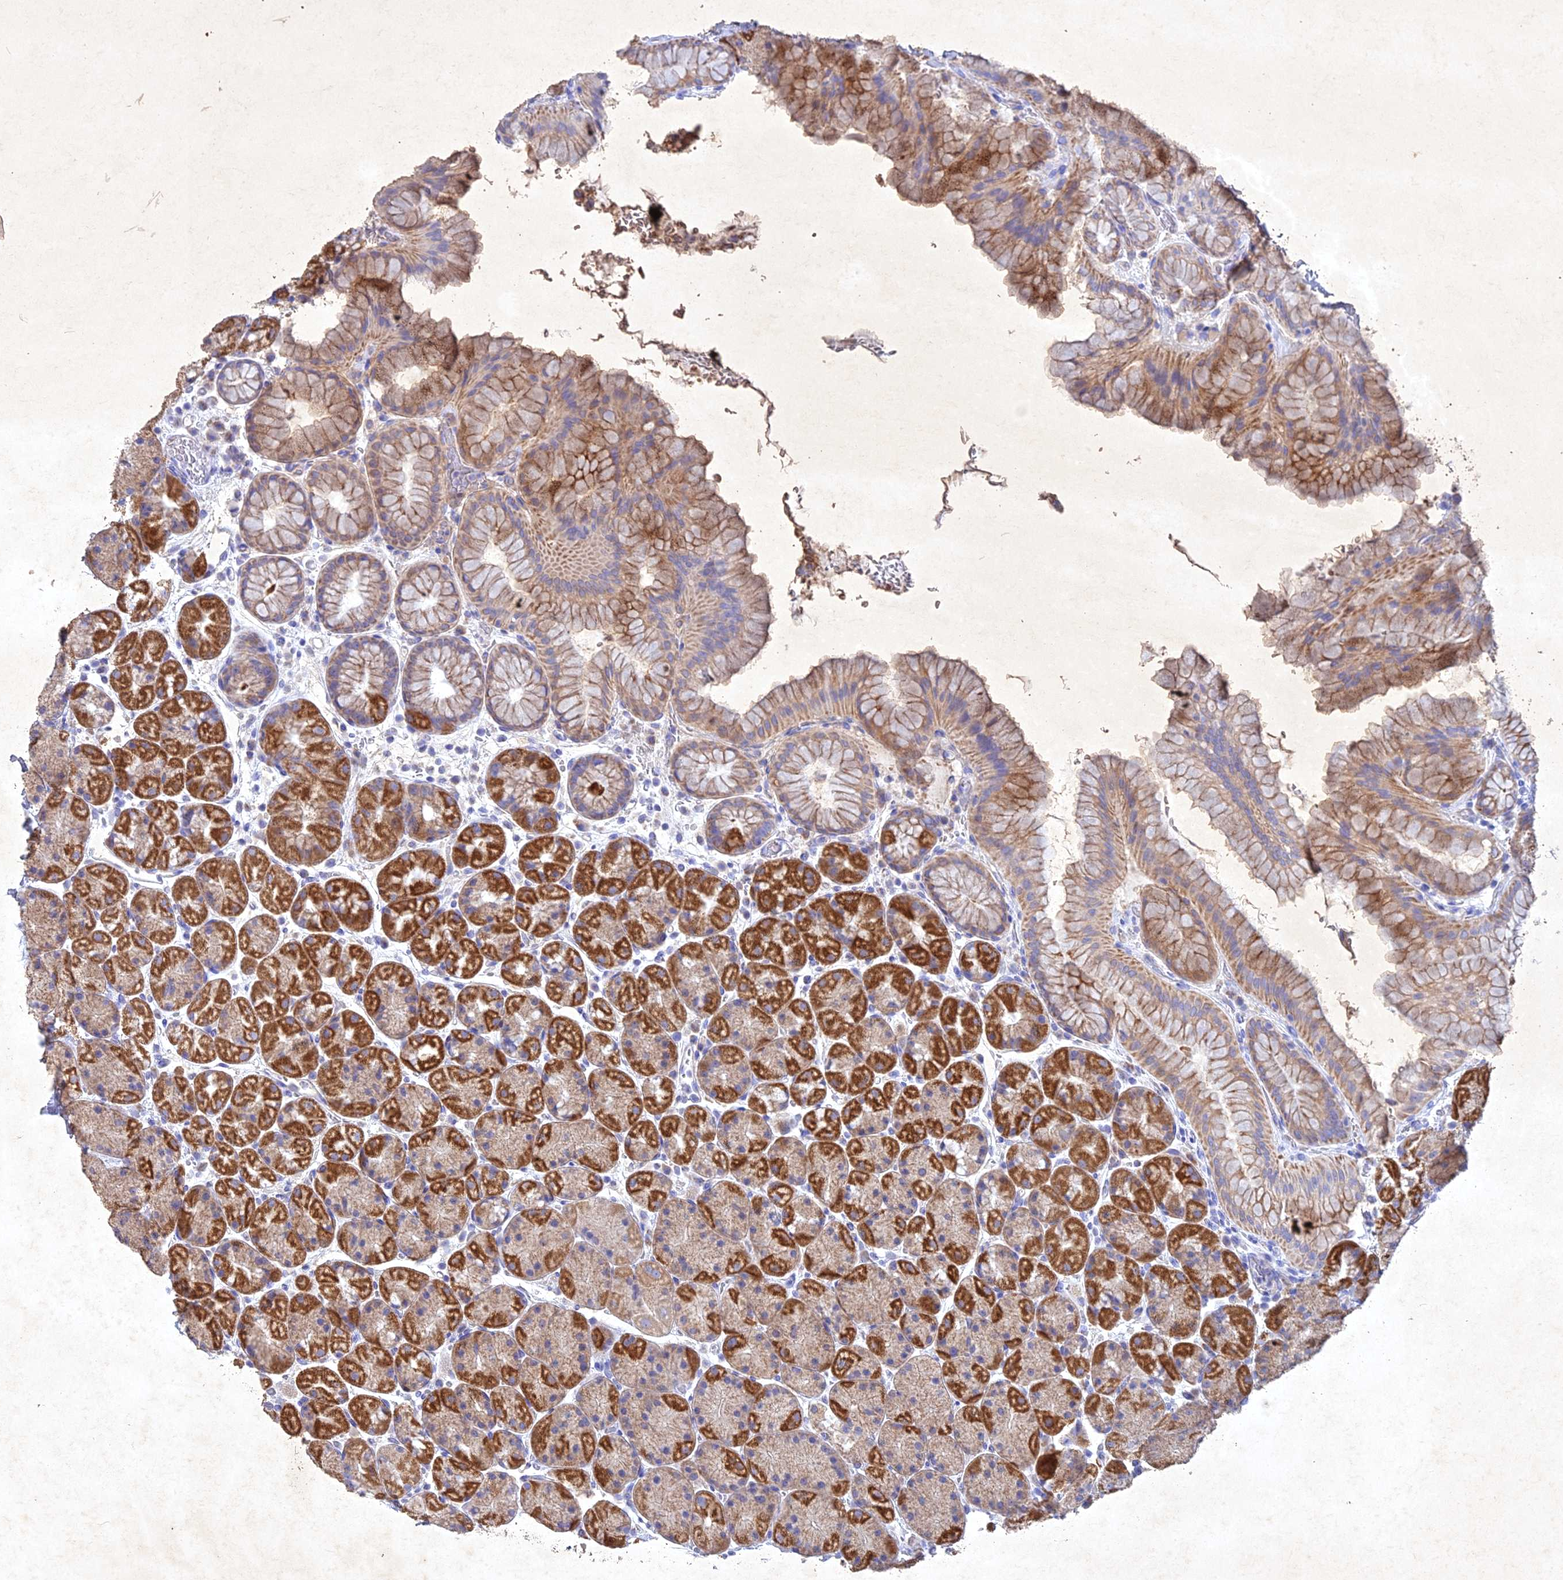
{"staining": {"intensity": "strong", "quantity": "25%-75%", "location": "cytoplasmic/membranous"}, "tissue": "stomach", "cell_type": "Glandular cells", "image_type": "normal", "snomed": [{"axis": "morphology", "description": "Normal tissue, NOS"}, {"axis": "topography", "description": "Stomach, upper"}, {"axis": "topography", "description": "Stomach, lower"}], "caption": "Stomach was stained to show a protein in brown. There is high levels of strong cytoplasmic/membranous staining in about 25%-75% of glandular cells. (Stains: DAB in brown, nuclei in blue, Microscopy: brightfield microscopy at high magnification).", "gene": "NDUFV1", "patient": {"sex": "male", "age": 67}}